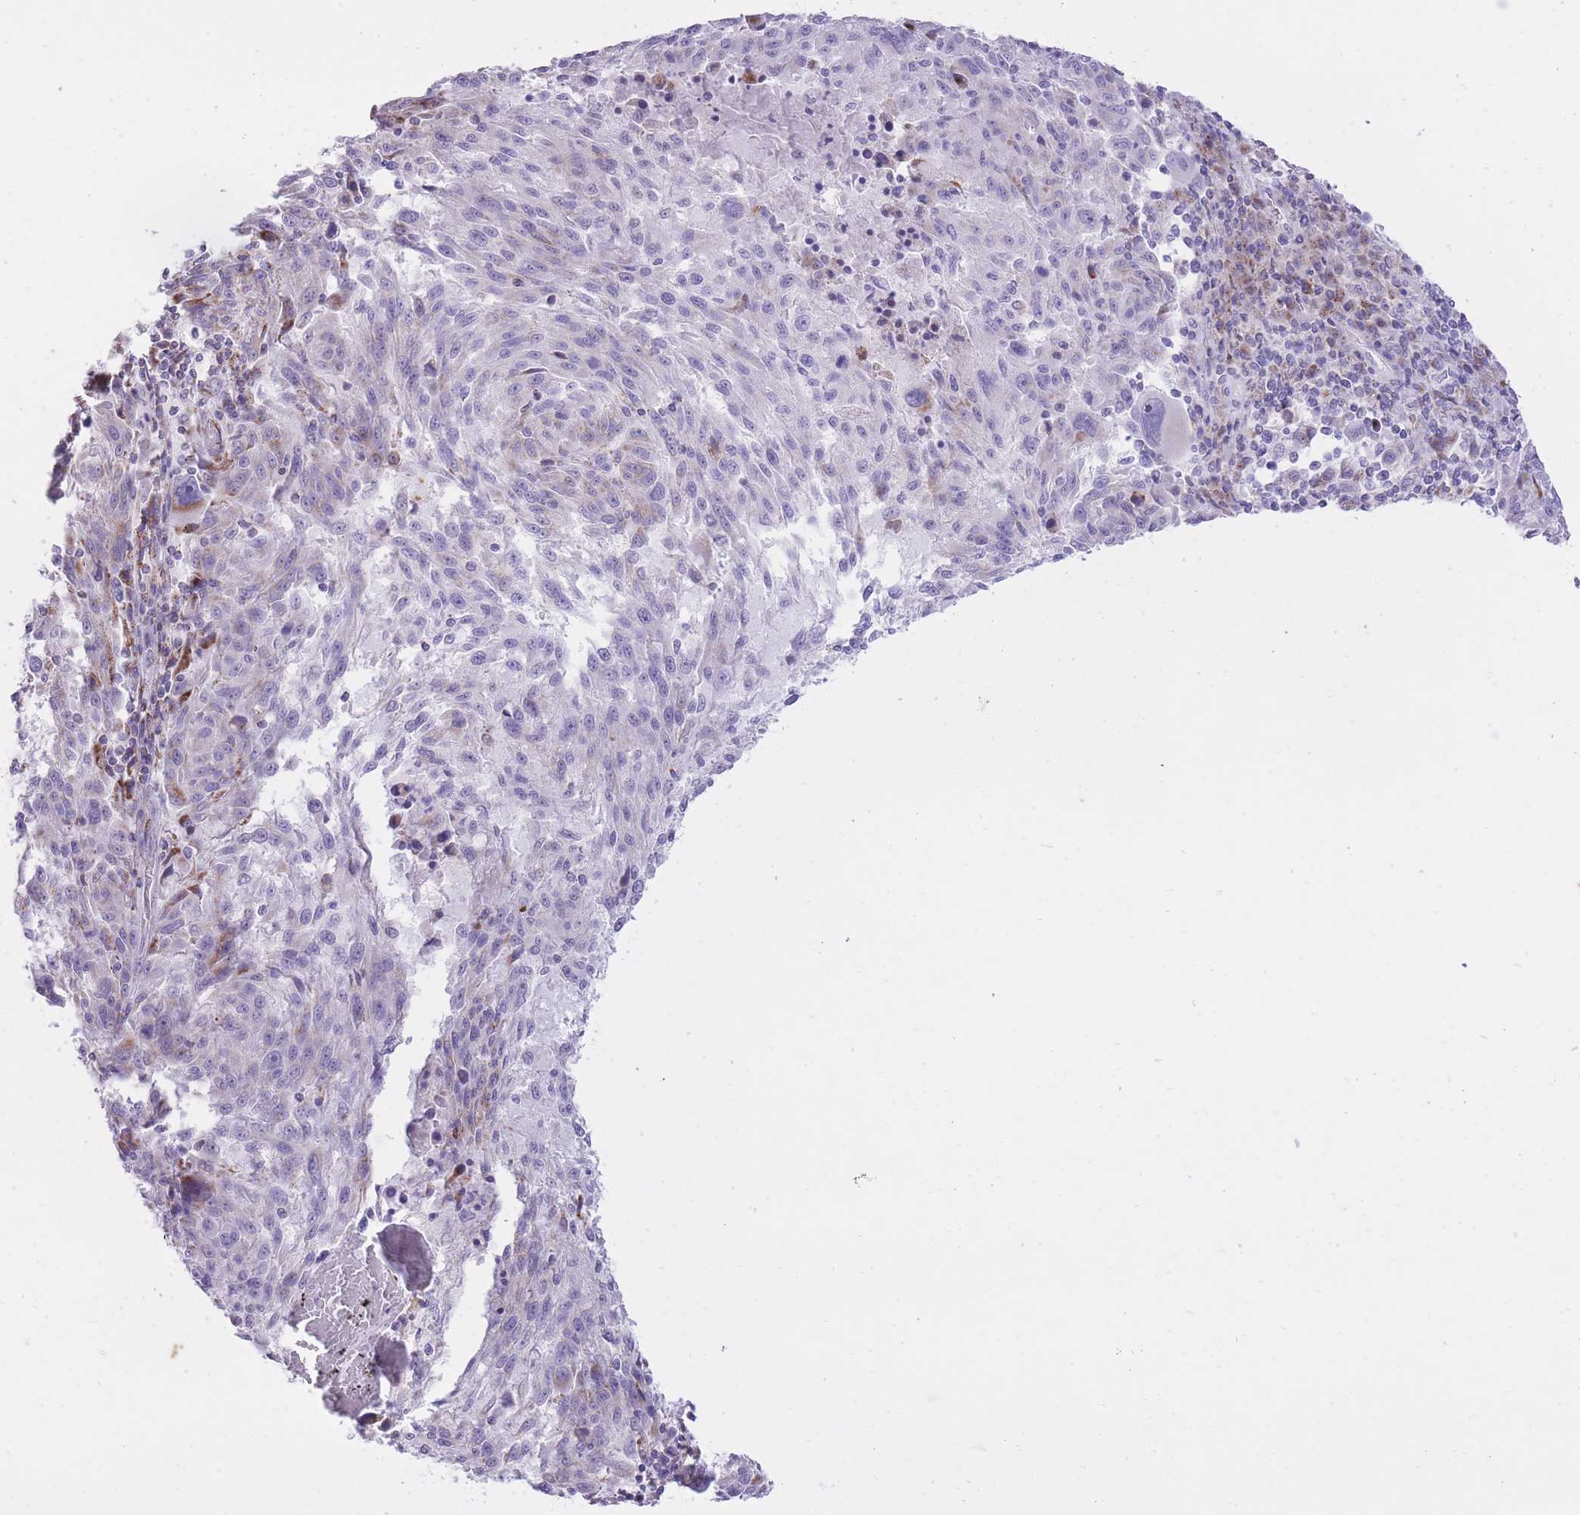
{"staining": {"intensity": "negative", "quantity": "none", "location": "none"}, "tissue": "melanoma", "cell_type": "Tumor cells", "image_type": "cancer", "snomed": [{"axis": "morphology", "description": "Malignant melanoma, NOS"}, {"axis": "topography", "description": "Skin"}], "caption": "High magnification brightfield microscopy of malignant melanoma stained with DAB (brown) and counterstained with hematoxylin (blue): tumor cells show no significant staining.", "gene": "DENND2D", "patient": {"sex": "male", "age": 53}}